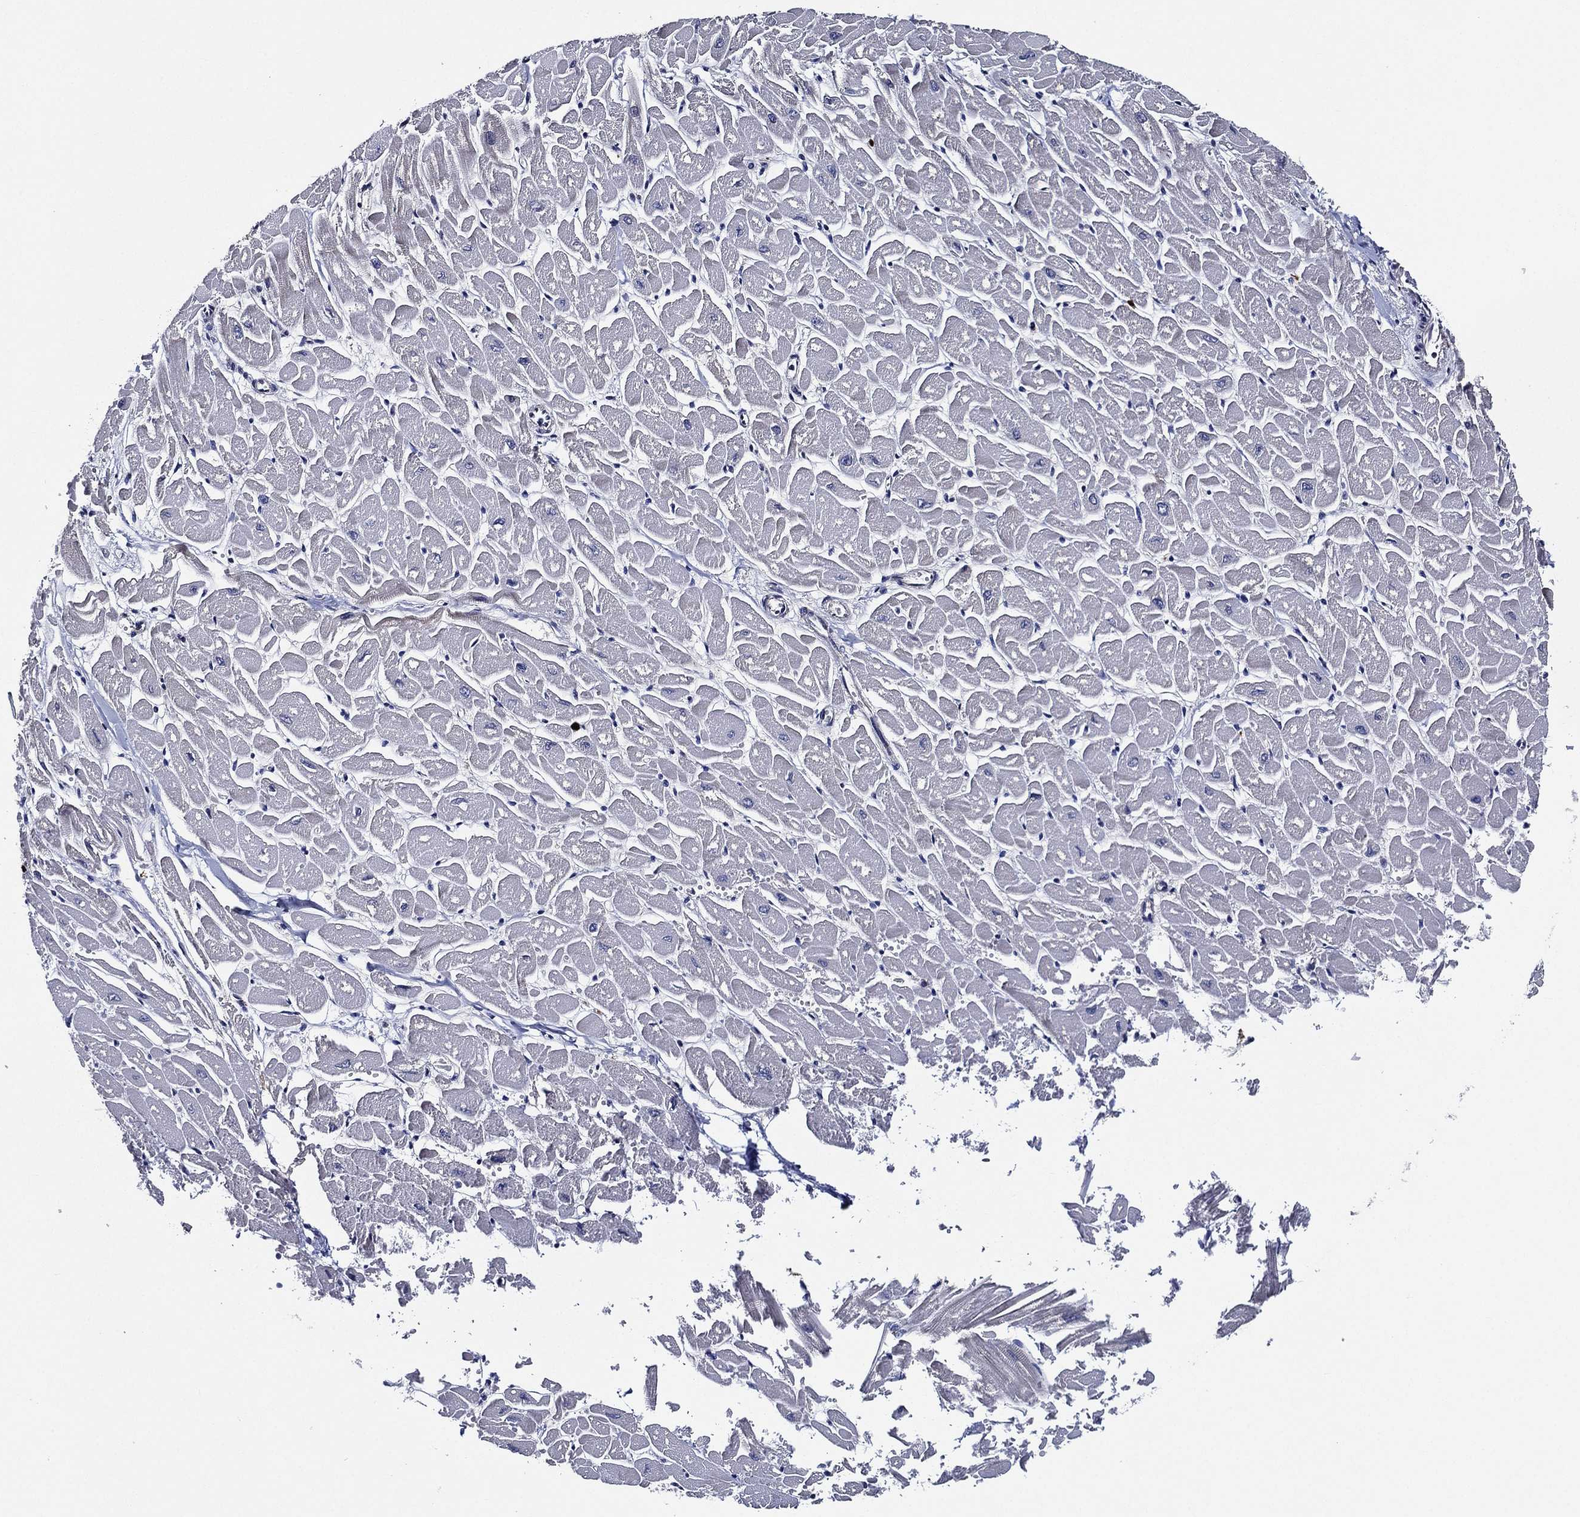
{"staining": {"intensity": "negative", "quantity": "none", "location": "none"}, "tissue": "heart muscle", "cell_type": "Cardiomyocytes", "image_type": "normal", "snomed": [{"axis": "morphology", "description": "Normal tissue, NOS"}, {"axis": "topography", "description": "Heart"}], "caption": "Immunohistochemistry (IHC) histopathology image of unremarkable heart muscle stained for a protein (brown), which exhibits no staining in cardiomyocytes.", "gene": "KIF20B", "patient": {"sex": "male", "age": 57}}